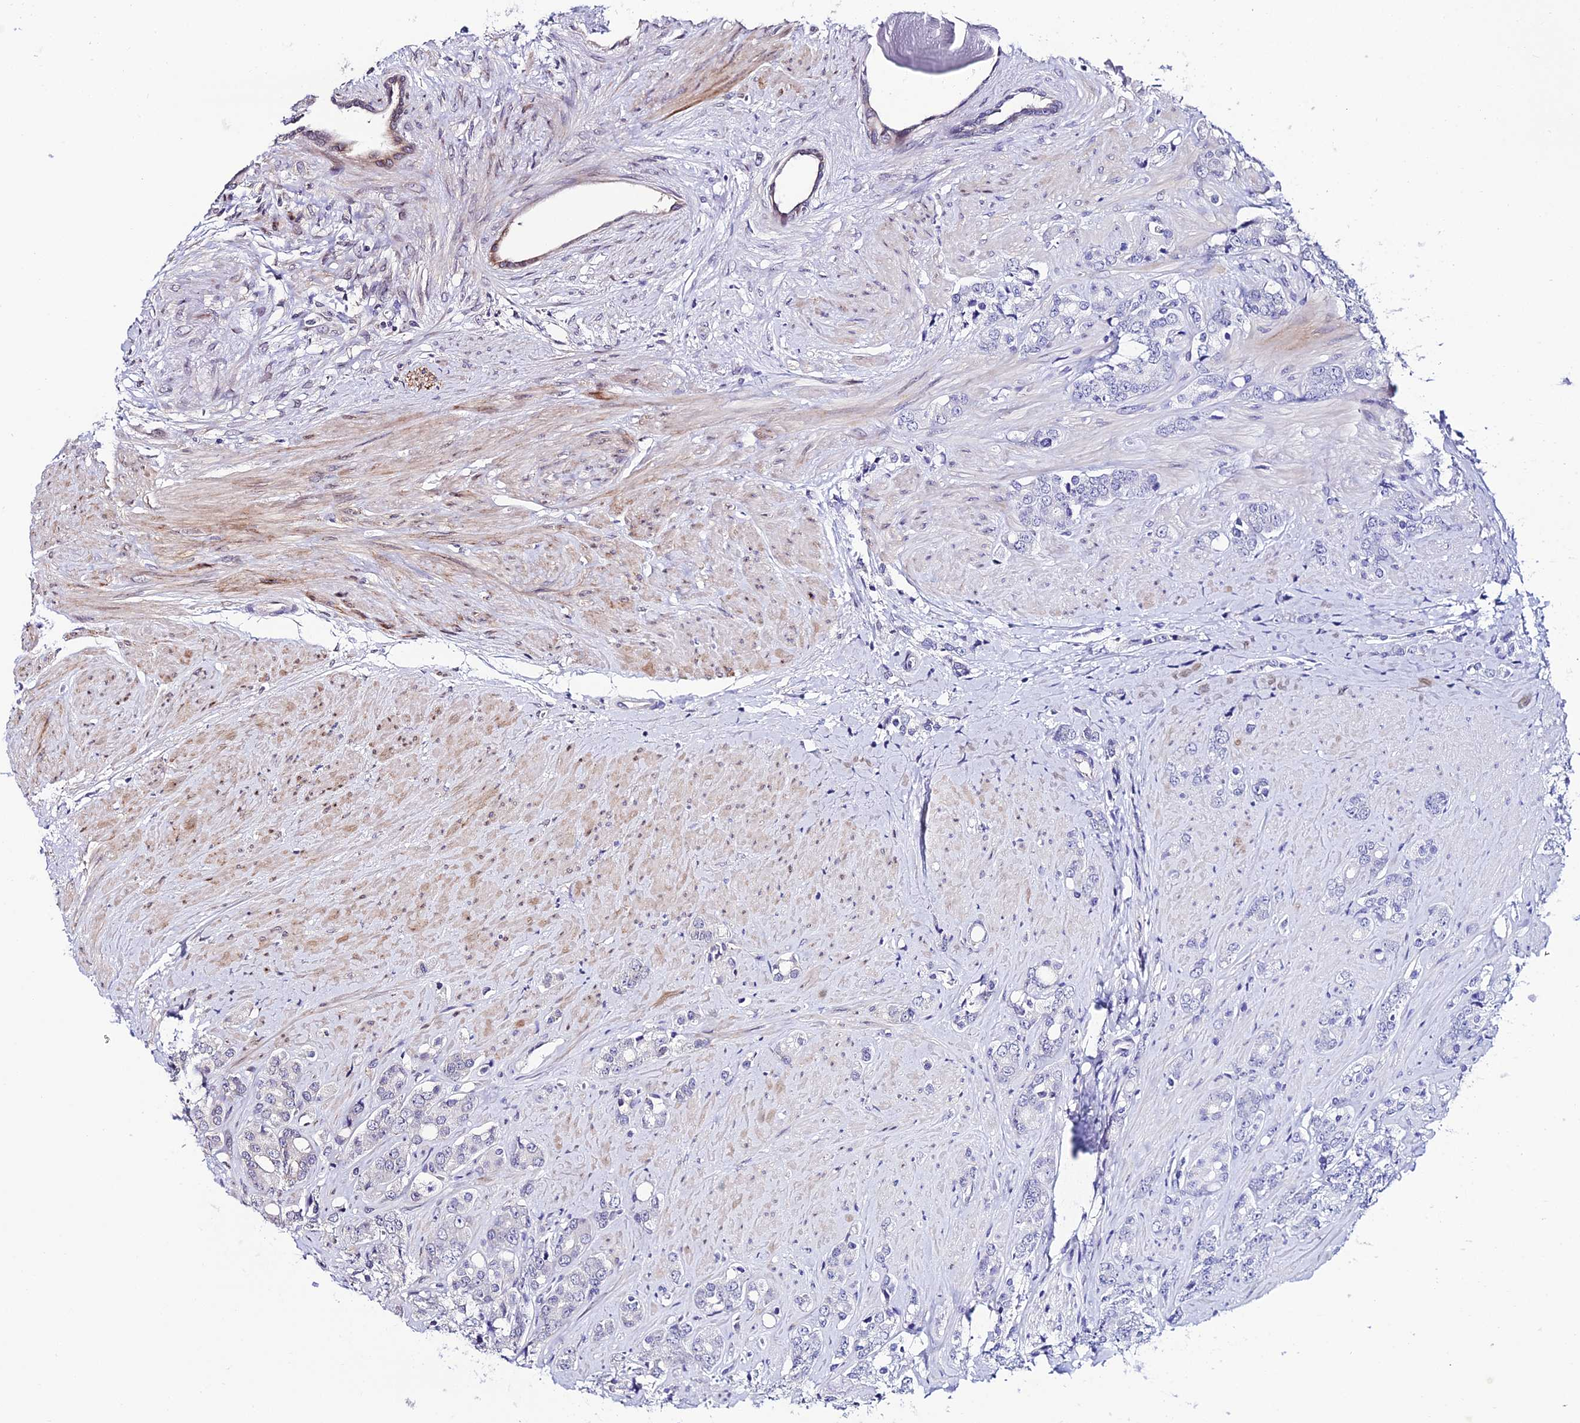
{"staining": {"intensity": "negative", "quantity": "none", "location": "none"}, "tissue": "prostate cancer", "cell_type": "Tumor cells", "image_type": "cancer", "snomed": [{"axis": "morphology", "description": "Adenocarcinoma, High grade"}, {"axis": "topography", "description": "Prostate"}], "caption": "Prostate adenocarcinoma (high-grade) was stained to show a protein in brown. There is no significant expression in tumor cells.", "gene": "DDX19A", "patient": {"sex": "male", "age": 62}}